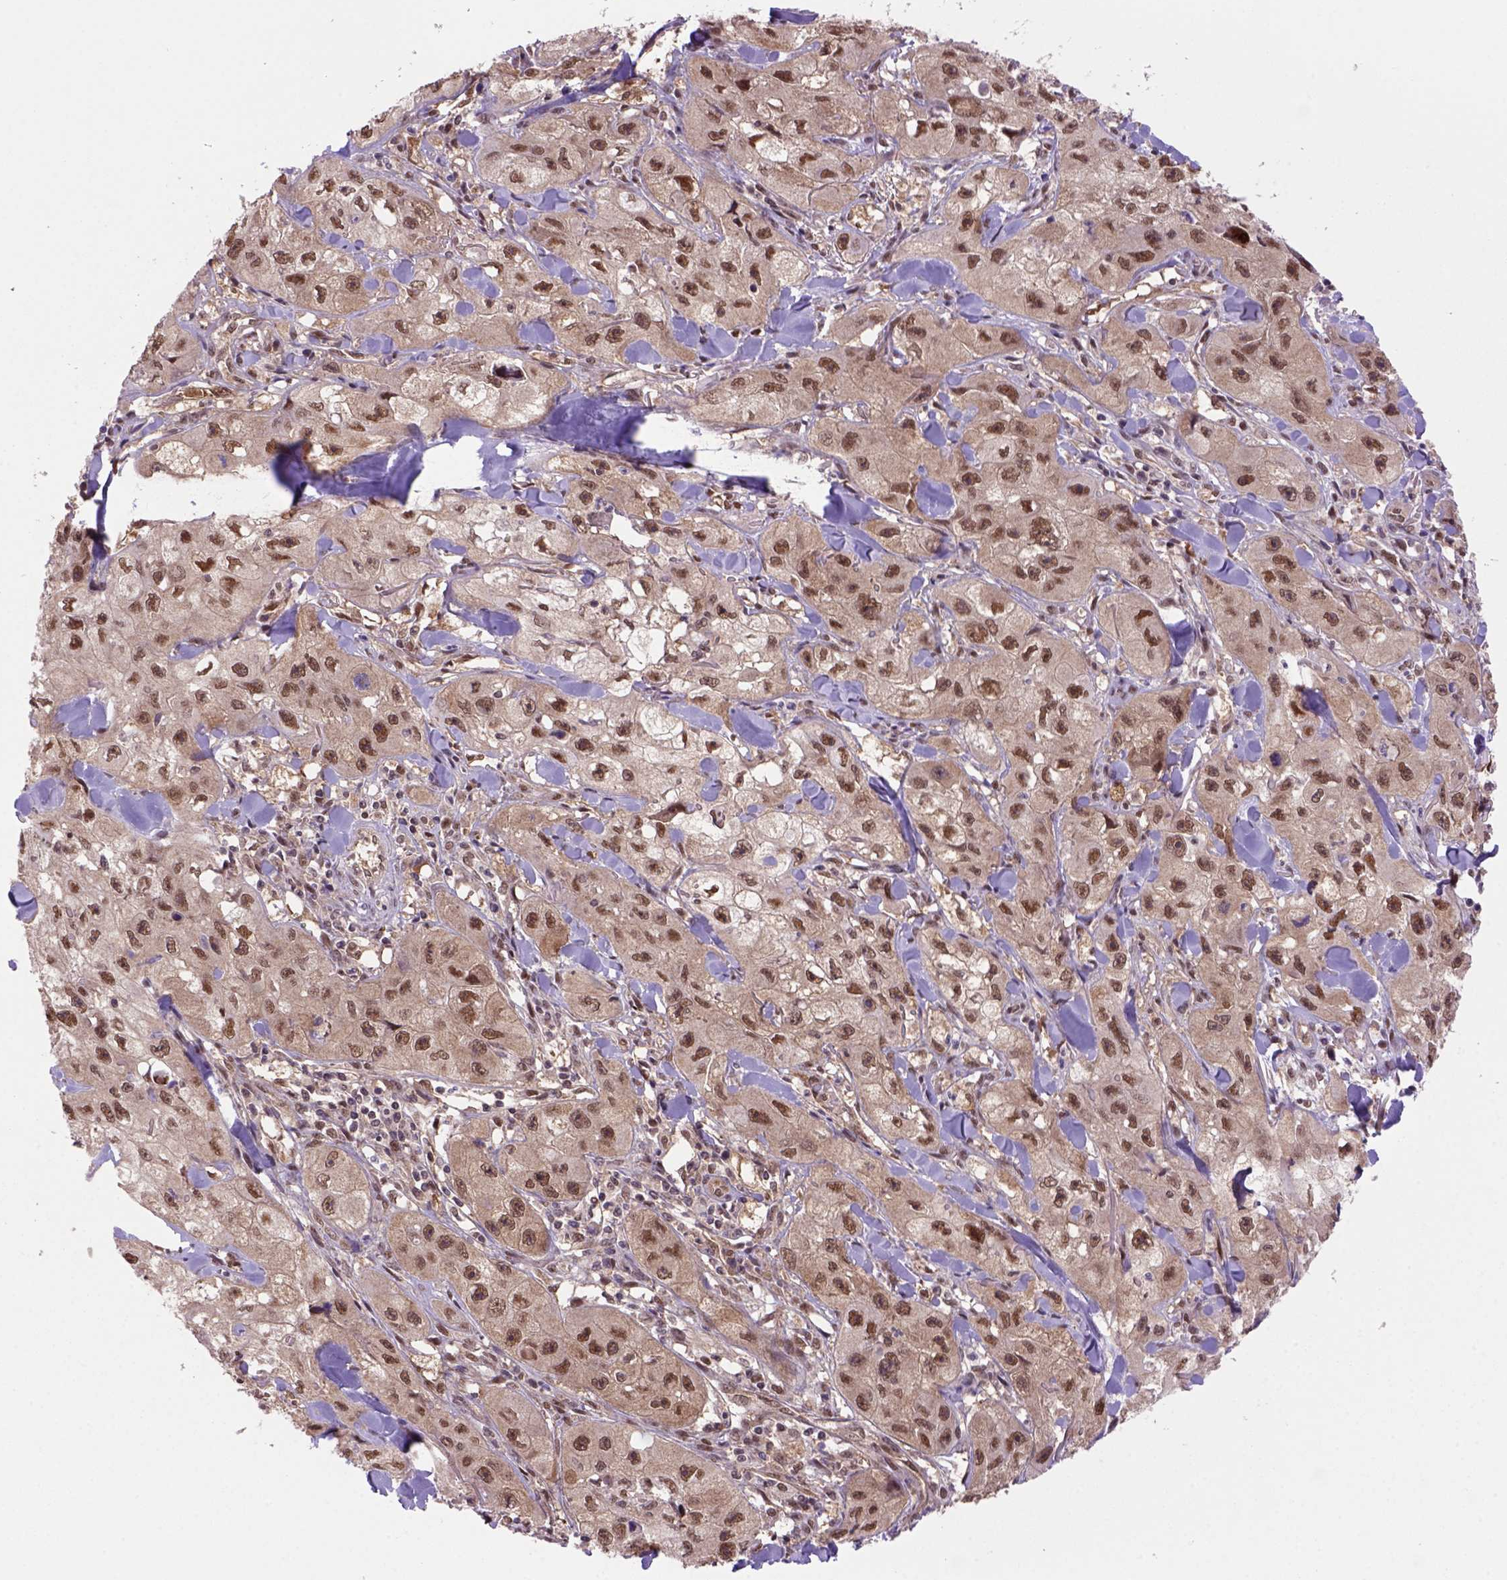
{"staining": {"intensity": "moderate", "quantity": ">75%", "location": "nuclear"}, "tissue": "skin cancer", "cell_type": "Tumor cells", "image_type": "cancer", "snomed": [{"axis": "morphology", "description": "Squamous cell carcinoma, NOS"}, {"axis": "topography", "description": "Skin"}, {"axis": "topography", "description": "Subcutis"}], "caption": "Immunohistochemical staining of human skin cancer reveals medium levels of moderate nuclear staining in approximately >75% of tumor cells.", "gene": "PSMC2", "patient": {"sex": "male", "age": 73}}